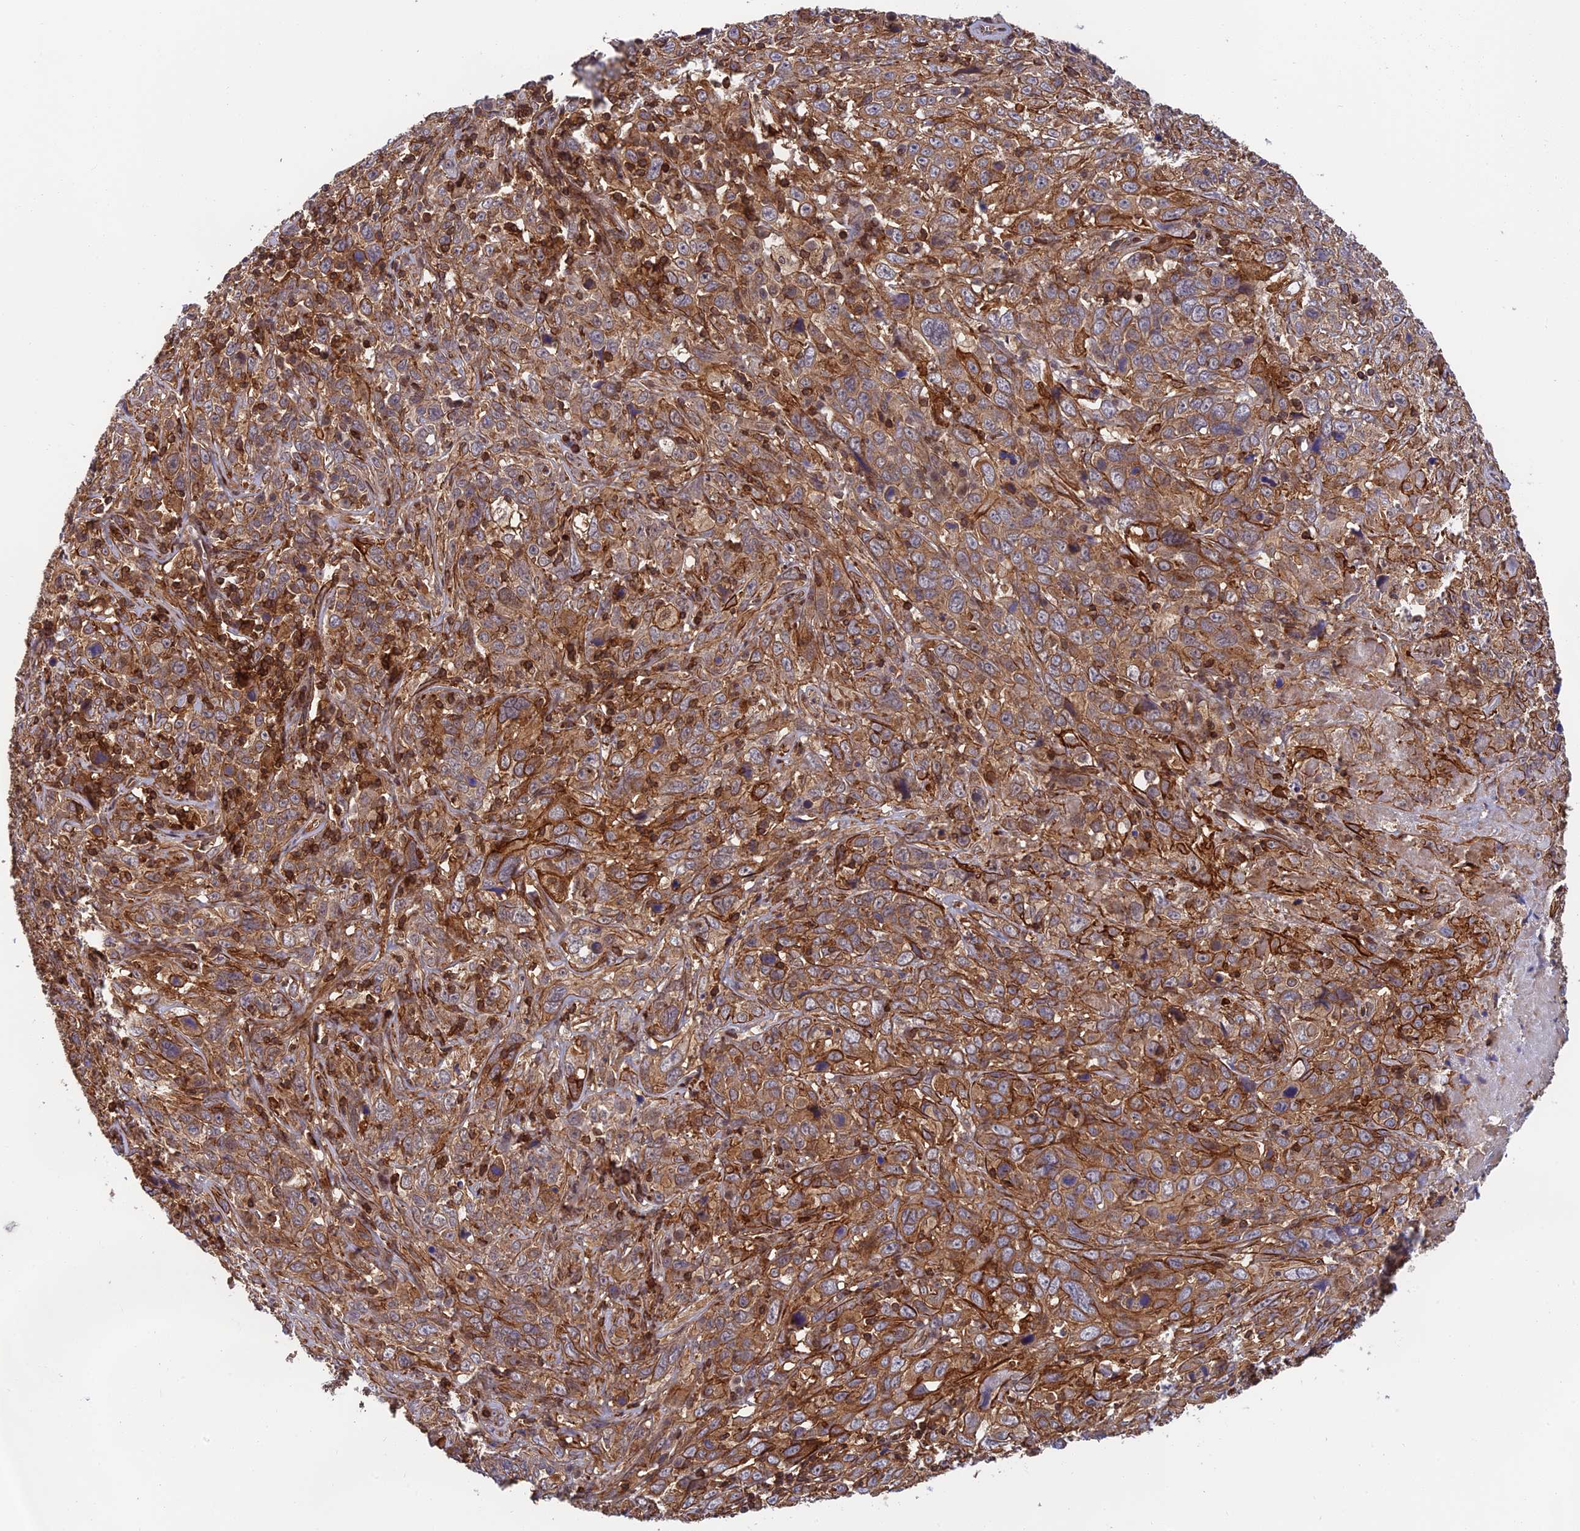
{"staining": {"intensity": "moderate", "quantity": ">75%", "location": "cytoplasmic/membranous"}, "tissue": "cervical cancer", "cell_type": "Tumor cells", "image_type": "cancer", "snomed": [{"axis": "morphology", "description": "Squamous cell carcinoma, NOS"}, {"axis": "topography", "description": "Cervix"}], "caption": "A high-resolution image shows immunohistochemistry (IHC) staining of cervical cancer, which displays moderate cytoplasmic/membranous positivity in about >75% of tumor cells.", "gene": "OSBPL1A", "patient": {"sex": "female", "age": 46}}